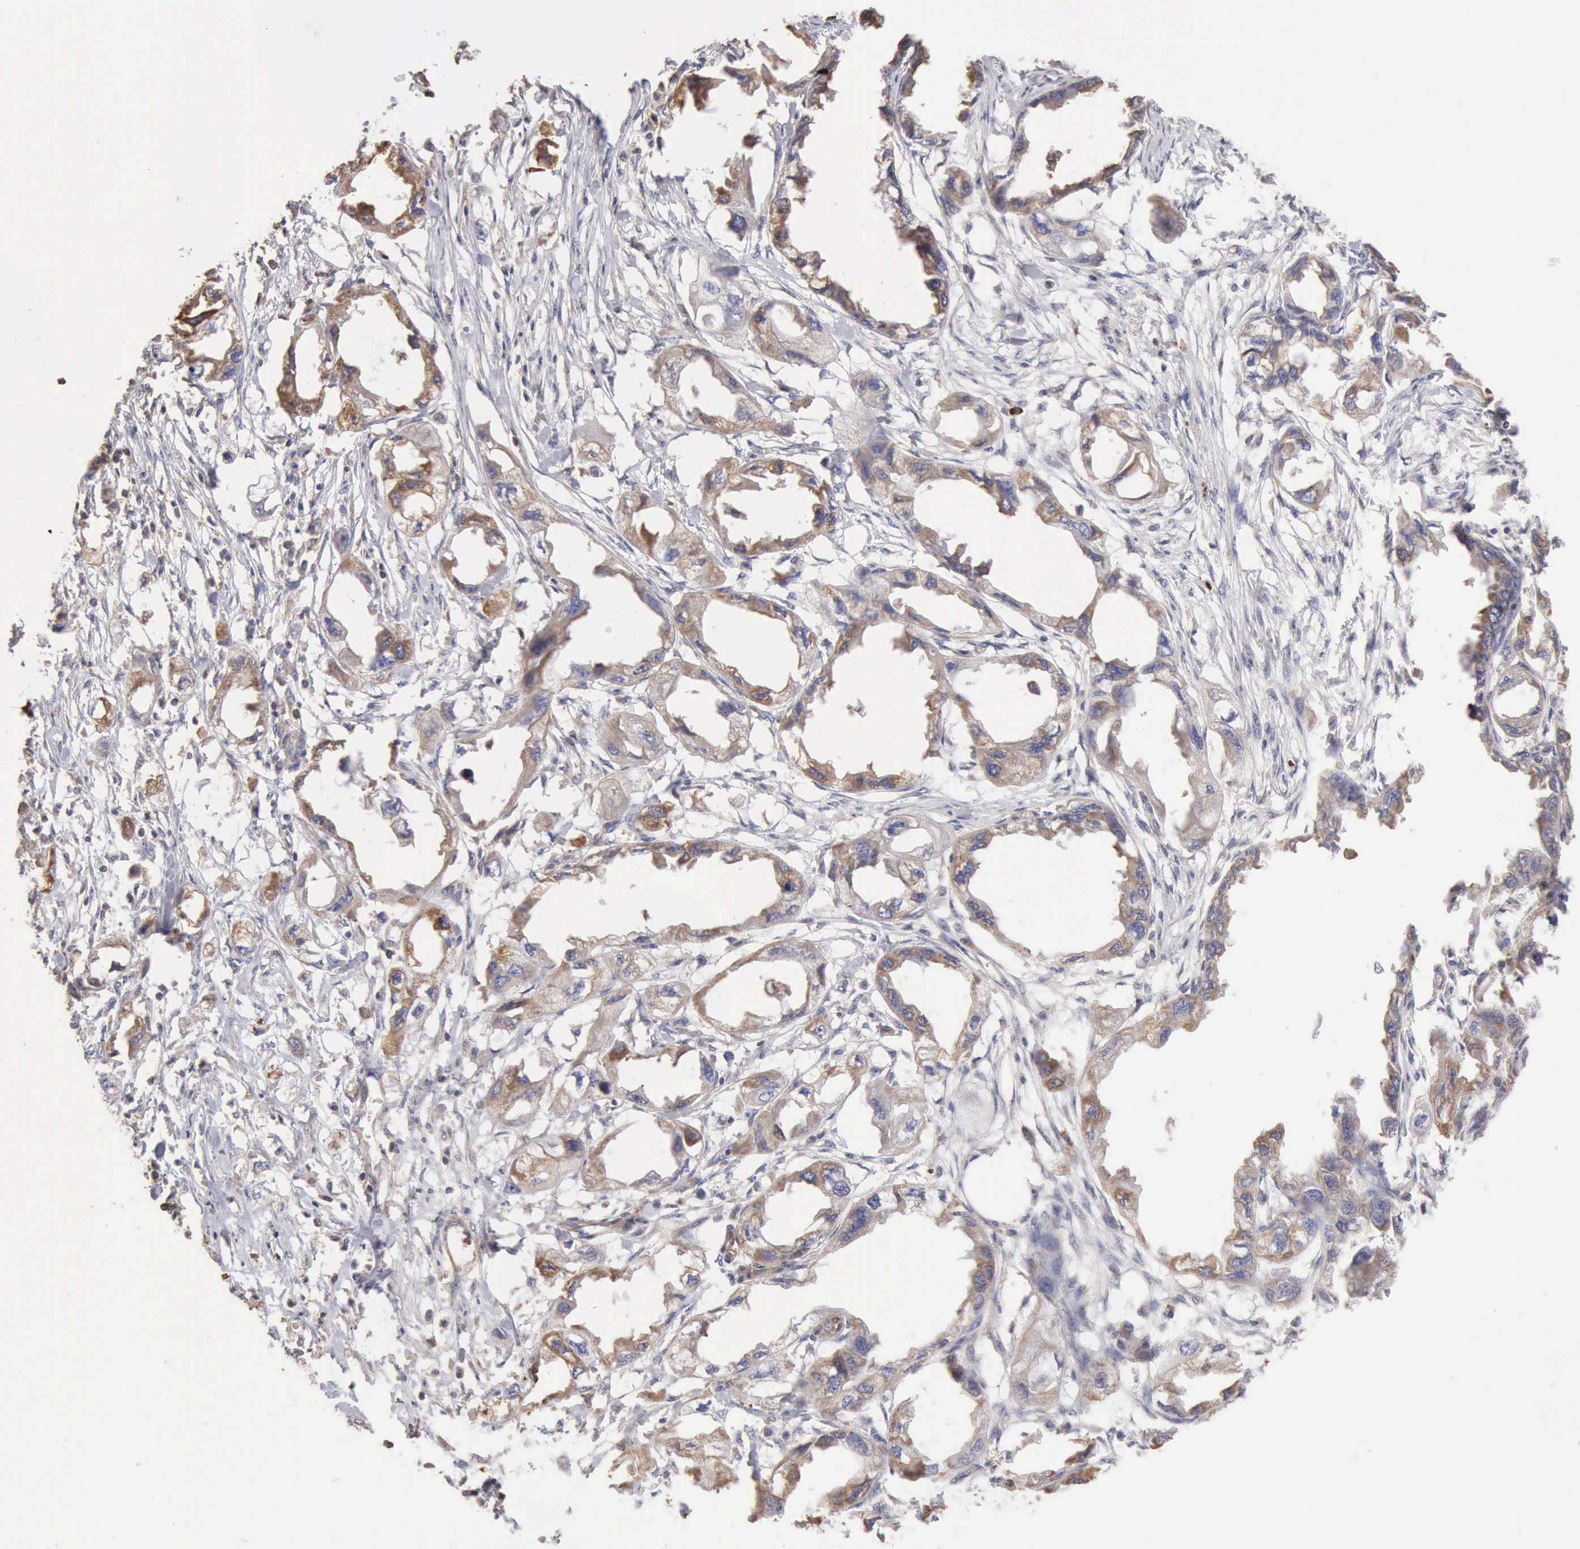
{"staining": {"intensity": "weak", "quantity": "25%-75%", "location": "cytoplasmic/membranous"}, "tissue": "endometrial cancer", "cell_type": "Tumor cells", "image_type": "cancer", "snomed": [{"axis": "morphology", "description": "Adenocarcinoma, NOS"}, {"axis": "topography", "description": "Endometrium"}], "caption": "The immunohistochemical stain shows weak cytoplasmic/membranous staining in tumor cells of endometrial cancer tissue.", "gene": "GPR101", "patient": {"sex": "female", "age": 67}}